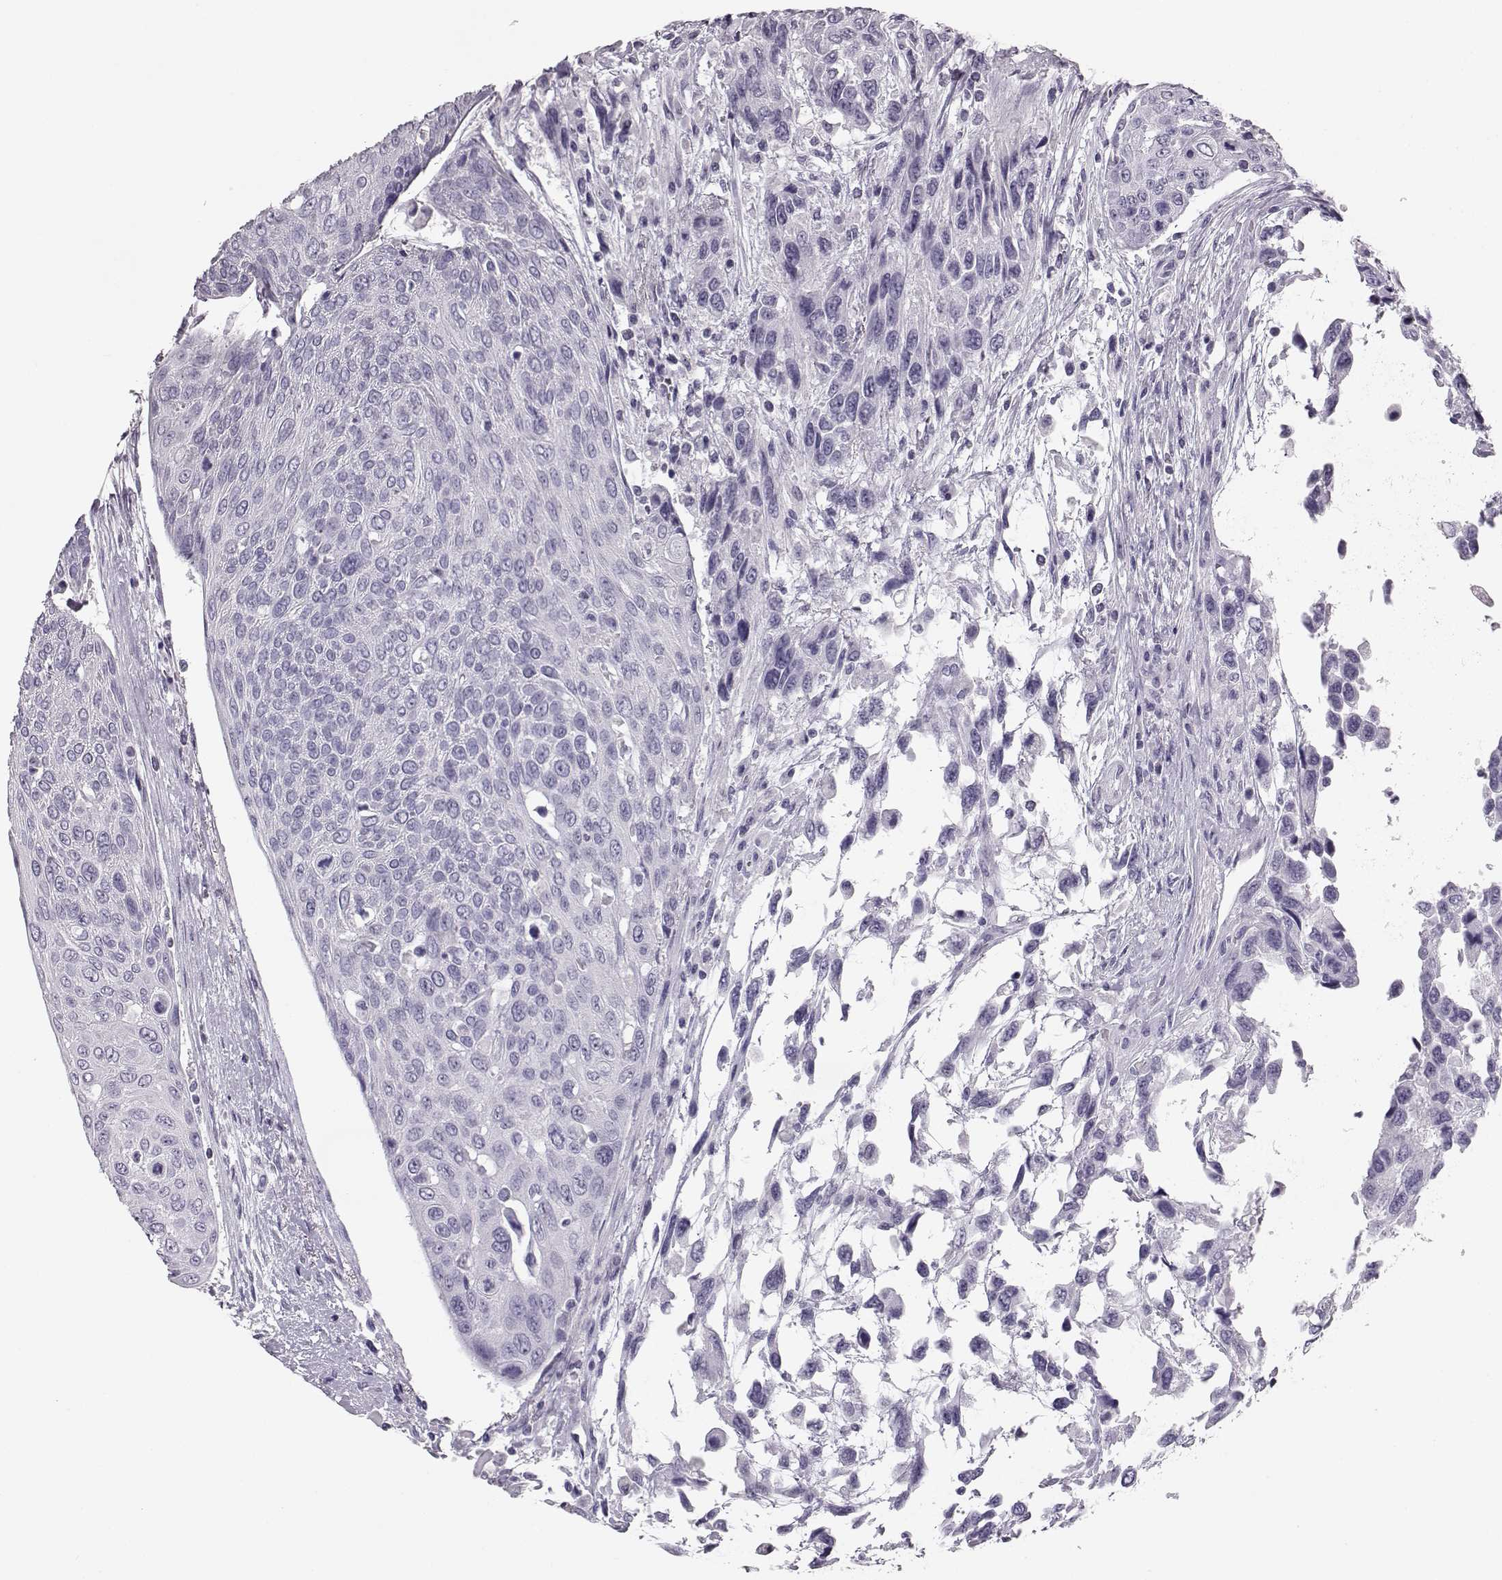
{"staining": {"intensity": "negative", "quantity": "none", "location": "none"}, "tissue": "urothelial cancer", "cell_type": "Tumor cells", "image_type": "cancer", "snomed": [{"axis": "morphology", "description": "Urothelial carcinoma, High grade"}, {"axis": "topography", "description": "Urinary bladder"}], "caption": "This is an IHC histopathology image of human urothelial cancer. There is no staining in tumor cells.", "gene": "BFSP2", "patient": {"sex": "female", "age": 70}}